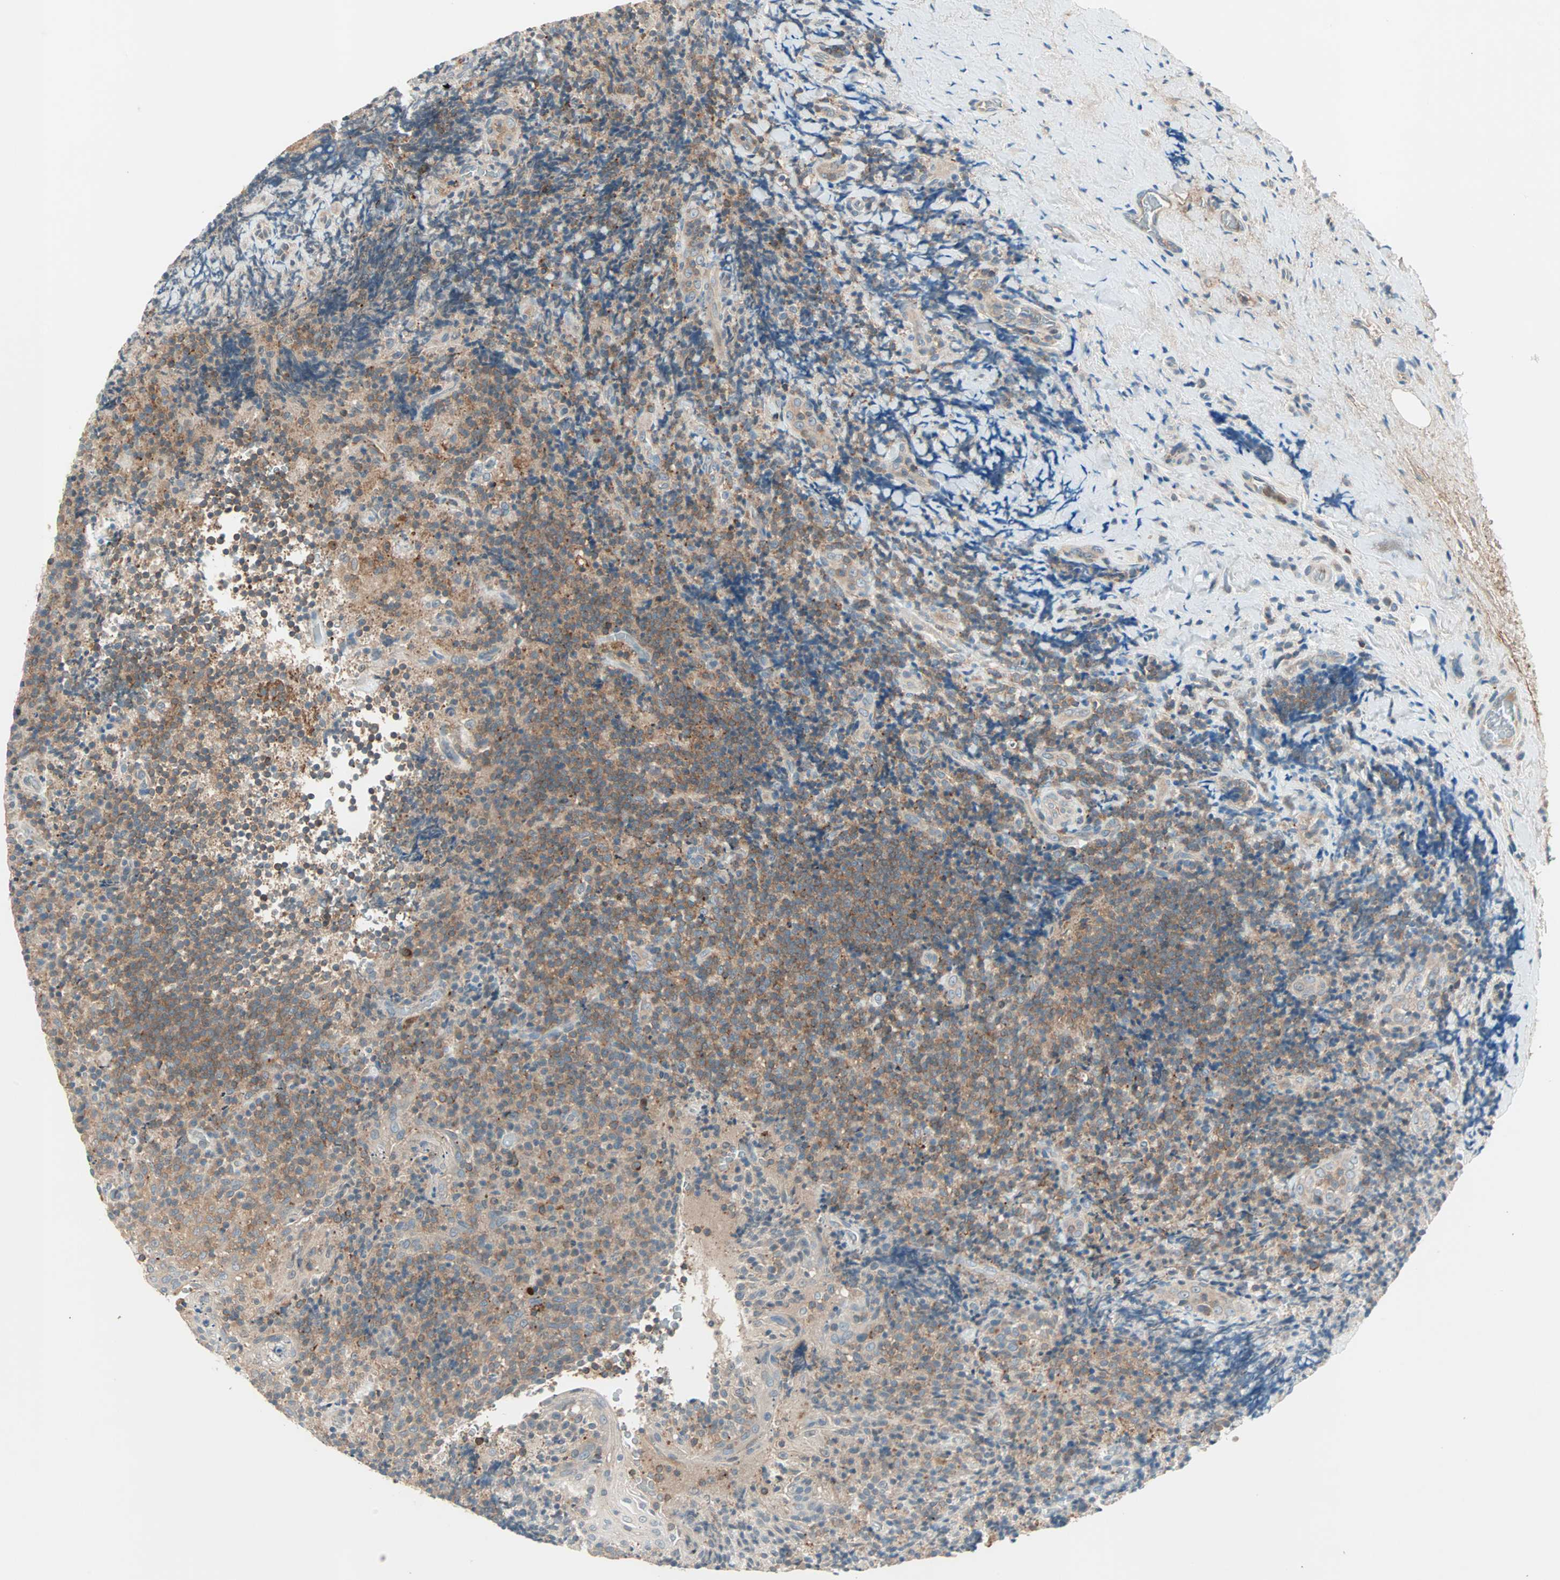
{"staining": {"intensity": "strong", "quantity": ">75%", "location": "cytoplasmic/membranous"}, "tissue": "lymphoma", "cell_type": "Tumor cells", "image_type": "cancer", "snomed": [{"axis": "morphology", "description": "Malignant lymphoma, non-Hodgkin's type, High grade"}, {"axis": "topography", "description": "Tonsil"}], "caption": "Brown immunohistochemical staining in human malignant lymphoma, non-Hodgkin's type (high-grade) demonstrates strong cytoplasmic/membranous positivity in about >75% of tumor cells. Using DAB (brown) and hematoxylin (blue) stains, captured at high magnification using brightfield microscopy.", "gene": "TEC", "patient": {"sex": "female", "age": 36}}